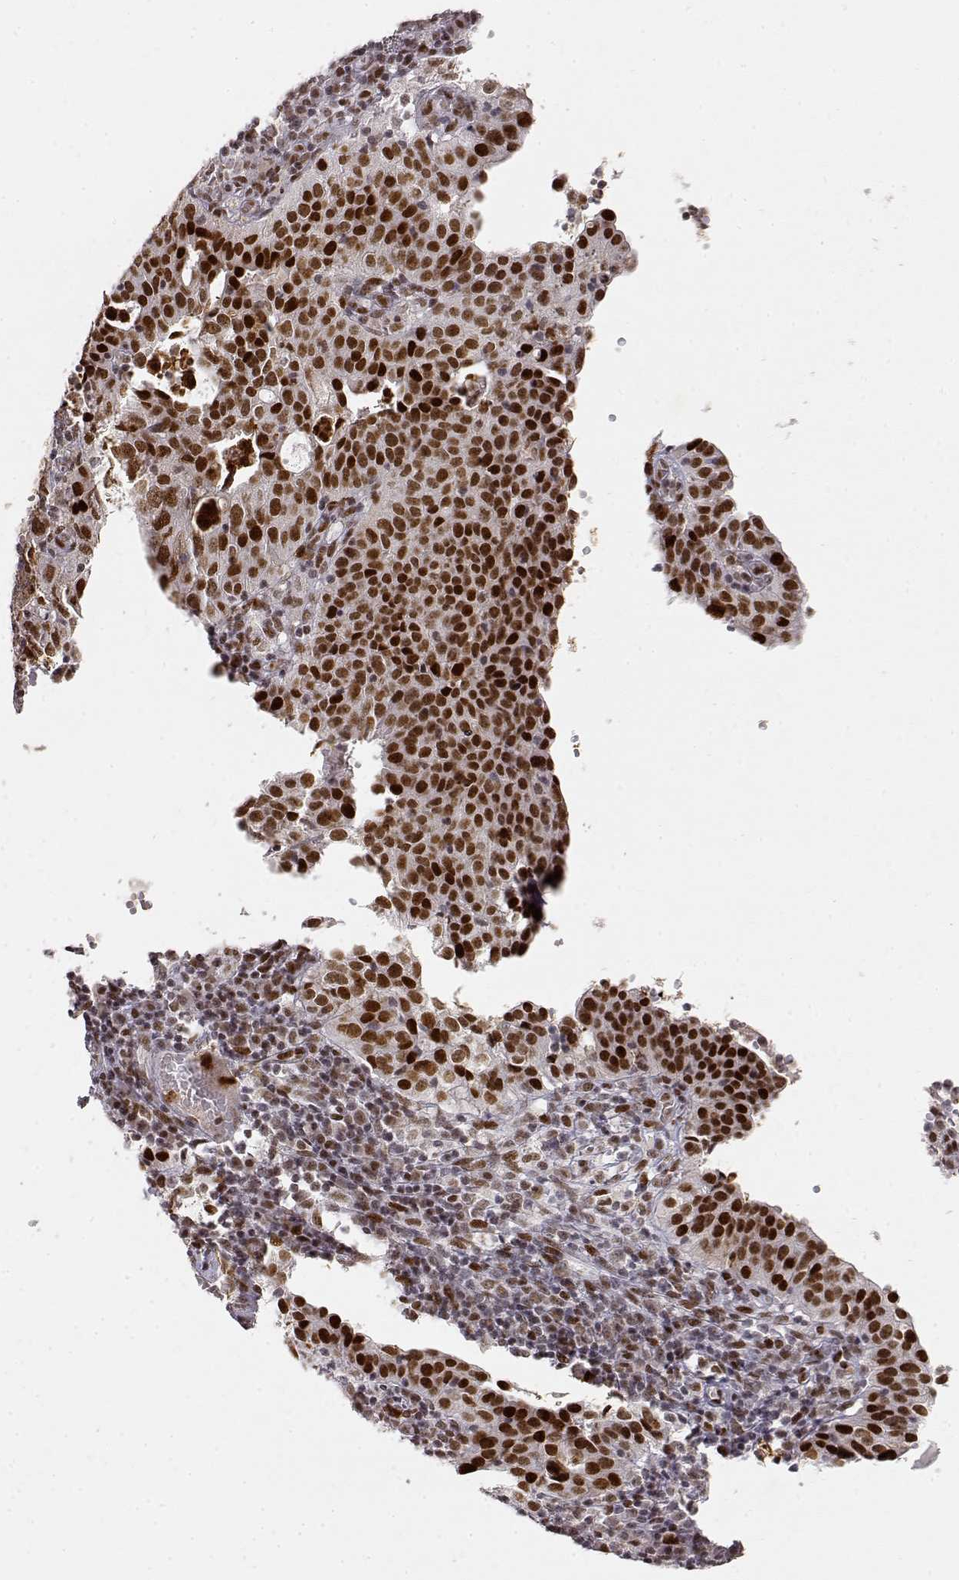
{"staining": {"intensity": "strong", "quantity": ">75%", "location": "nuclear"}, "tissue": "cervical cancer", "cell_type": "Tumor cells", "image_type": "cancer", "snomed": [{"axis": "morphology", "description": "Squamous cell carcinoma, NOS"}, {"axis": "topography", "description": "Cervix"}], "caption": "Protein staining reveals strong nuclear staining in approximately >75% of tumor cells in cervical cancer (squamous cell carcinoma).", "gene": "RSF1", "patient": {"sex": "female", "age": 39}}